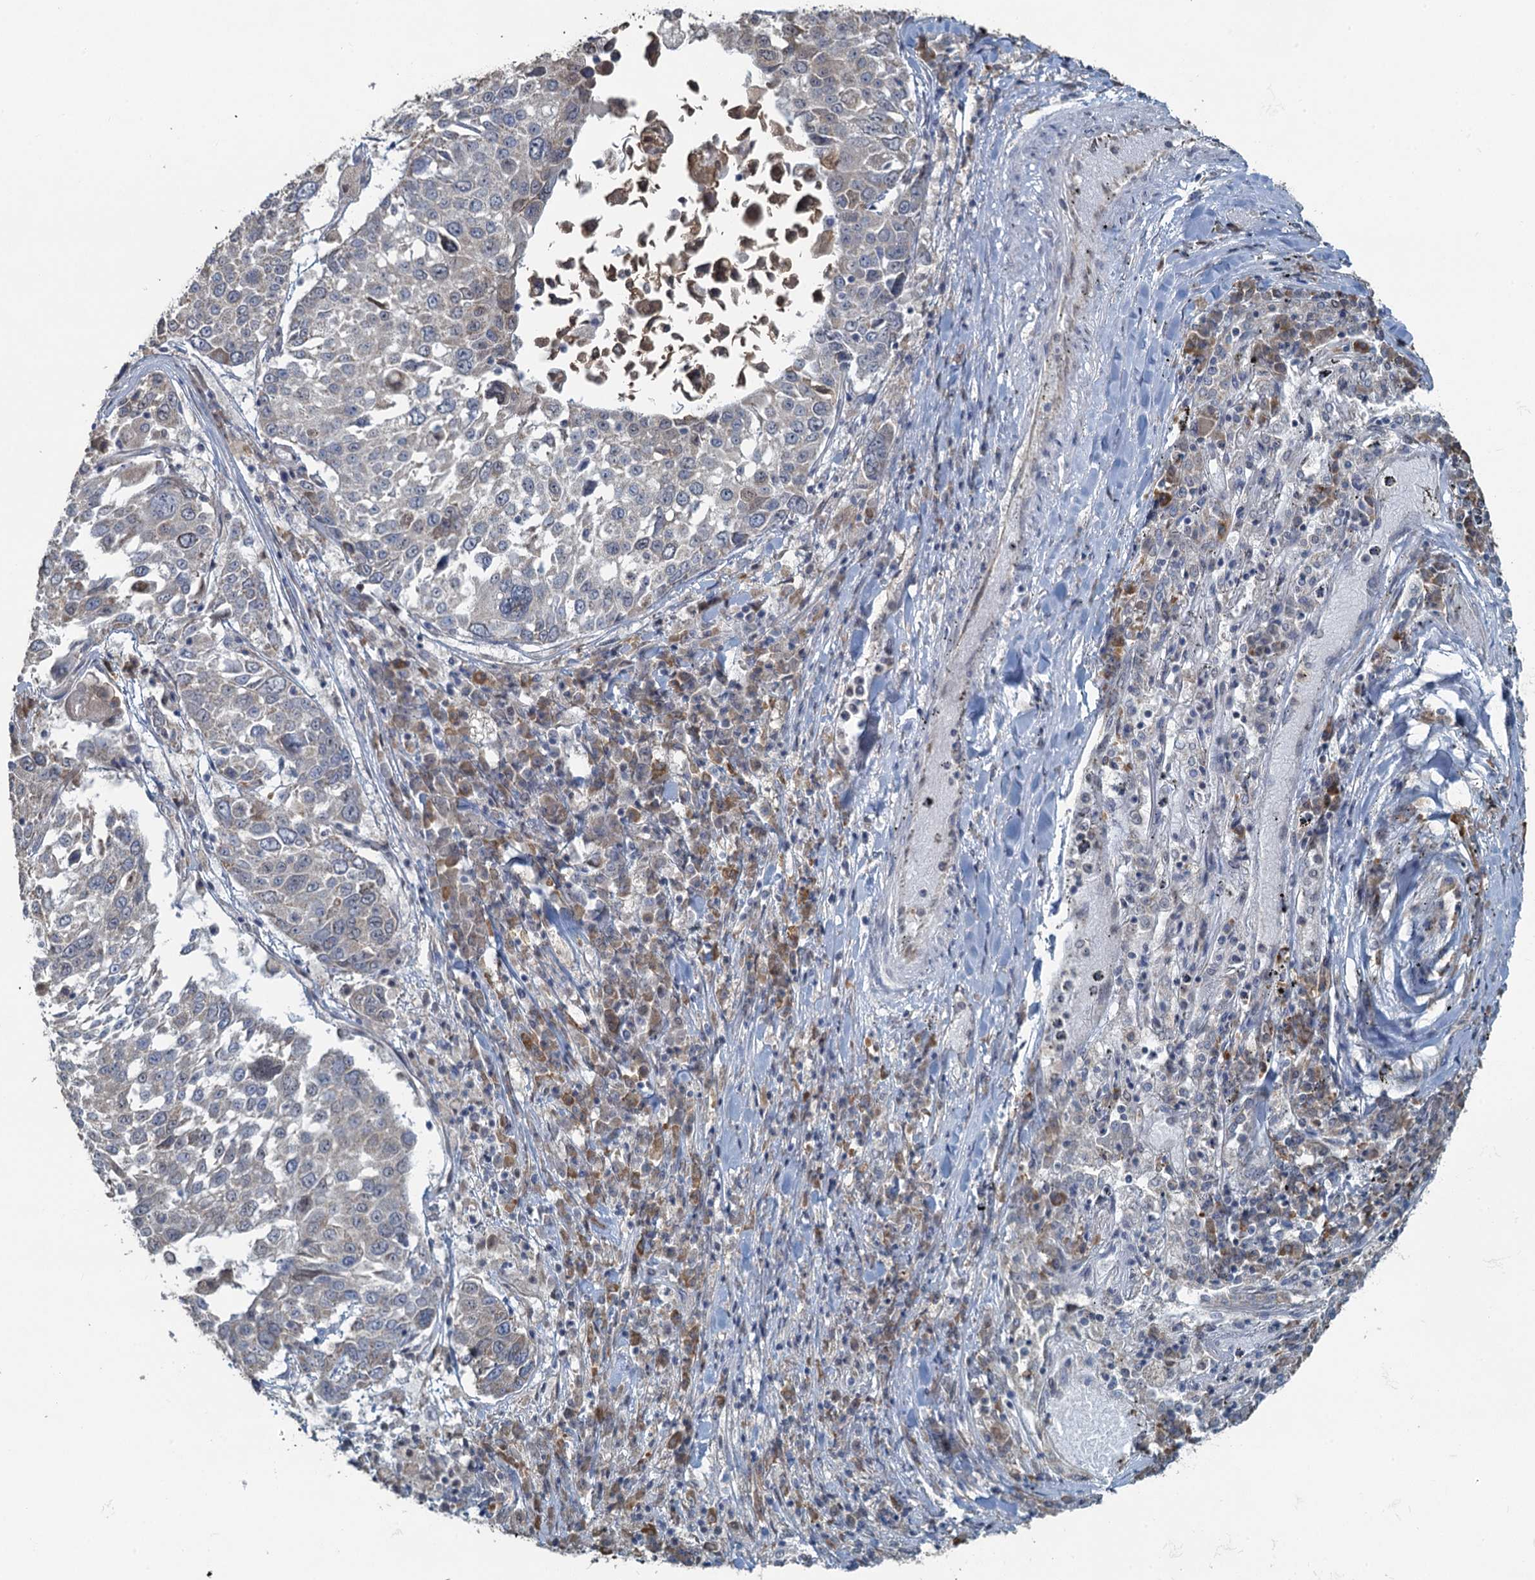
{"staining": {"intensity": "negative", "quantity": "none", "location": "none"}, "tissue": "lung cancer", "cell_type": "Tumor cells", "image_type": "cancer", "snomed": [{"axis": "morphology", "description": "Squamous cell carcinoma, NOS"}, {"axis": "topography", "description": "Lung"}], "caption": "Human squamous cell carcinoma (lung) stained for a protein using immunohistochemistry reveals no staining in tumor cells.", "gene": "TEX35", "patient": {"sex": "male", "age": 65}}